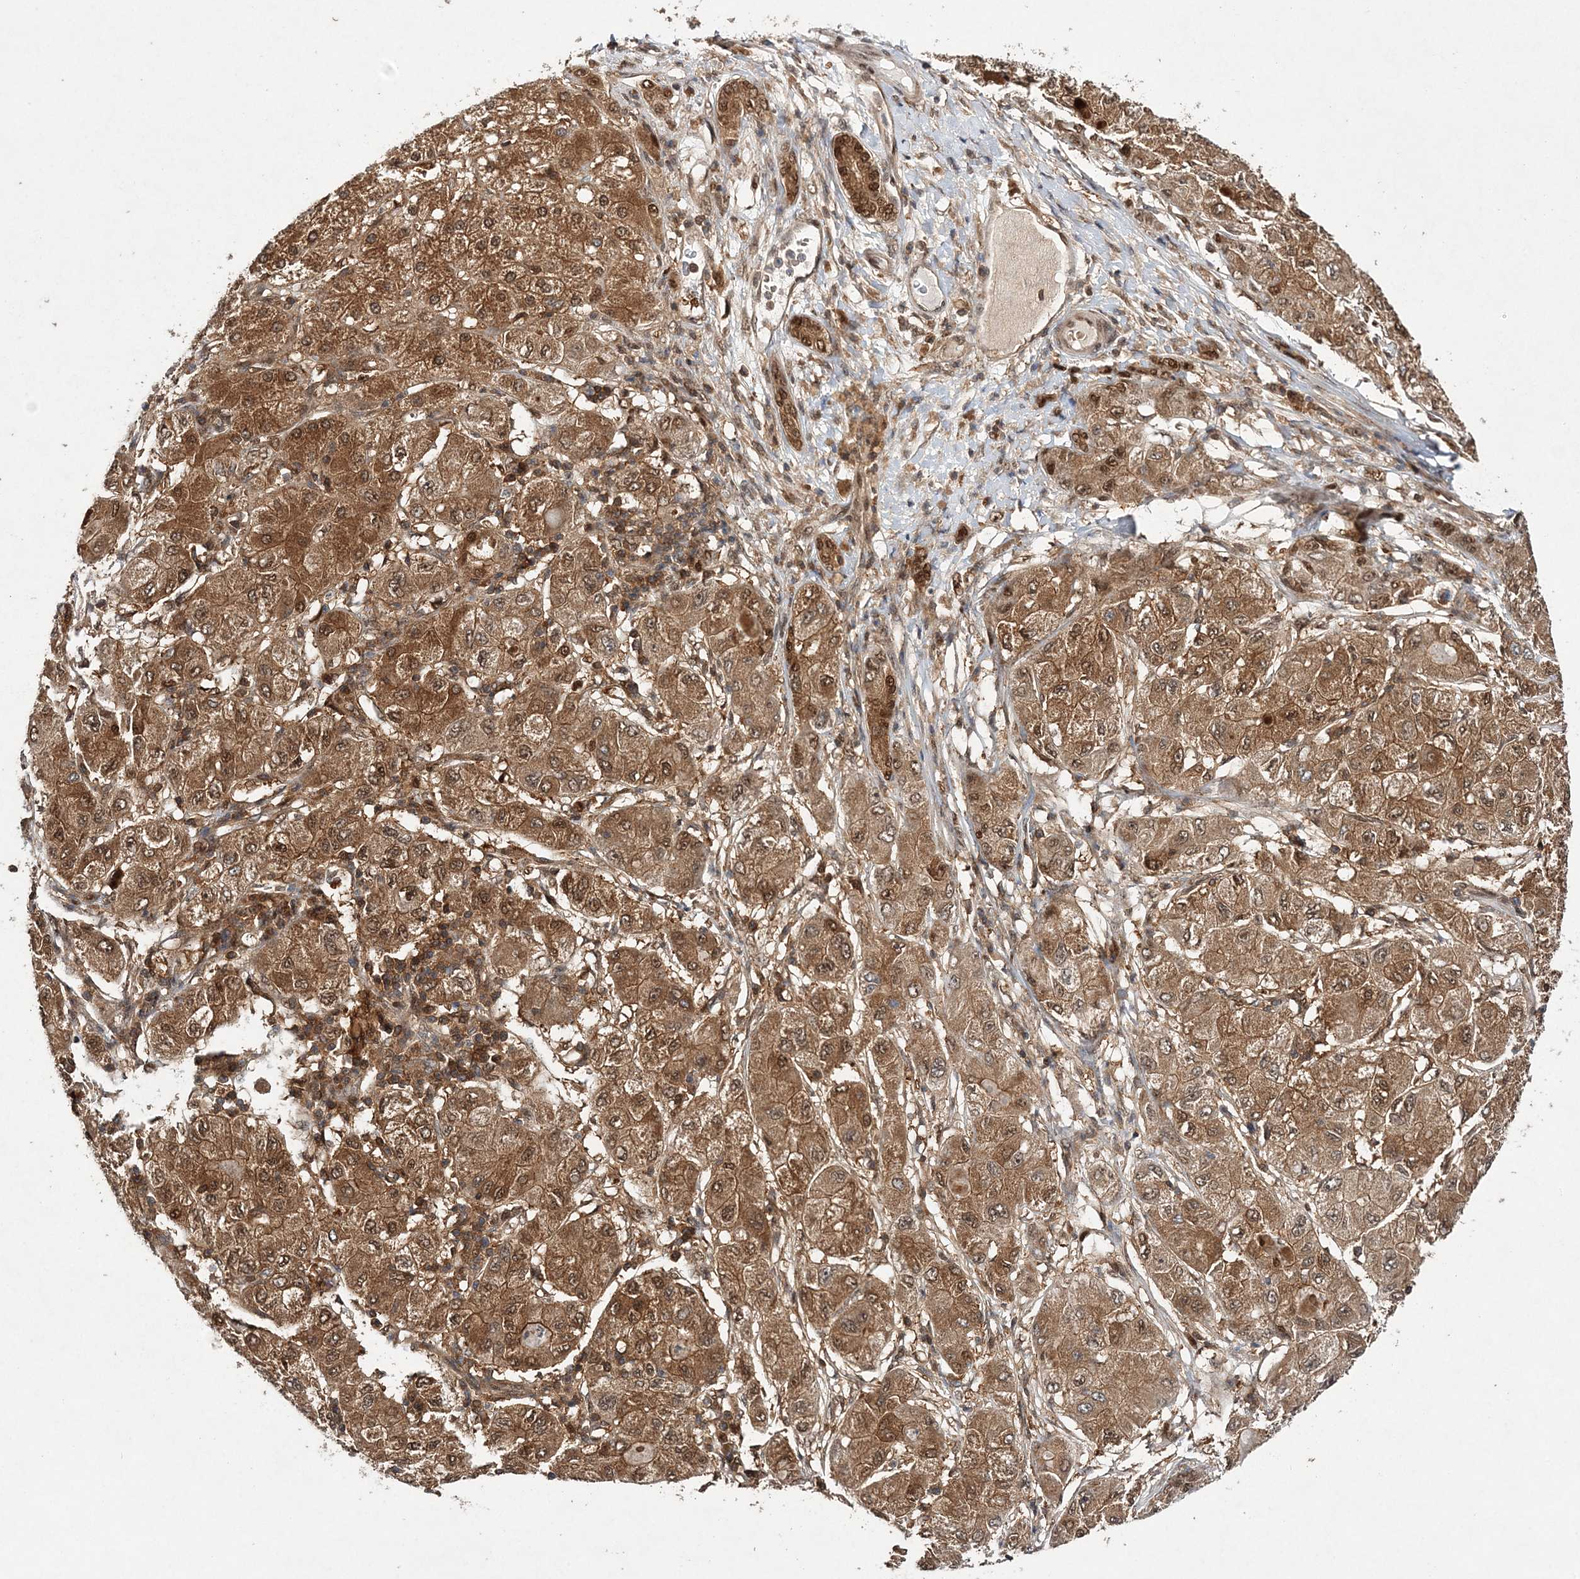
{"staining": {"intensity": "moderate", "quantity": ">75%", "location": "cytoplasmic/membranous,nuclear"}, "tissue": "liver cancer", "cell_type": "Tumor cells", "image_type": "cancer", "snomed": [{"axis": "morphology", "description": "Carcinoma, Hepatocellular, NOS"}, {"axis": "topography", "description": "Liver"}], "caption": "IHC staining of liver hepatocellular carcinoma, which demonstrates medium levels of moderate cytoplasmic/membranous and nuclear staining in about >75% of tumor cells indicating moderate cytoplasmic/membranous and nuclear protein staining. The staining was performed using DAB (brown) for protein detection and nuclei were counterstained in hematoxylin (blue).", "gene": "NIF3L1", "patient": {"sex": "male", "age": 80}}